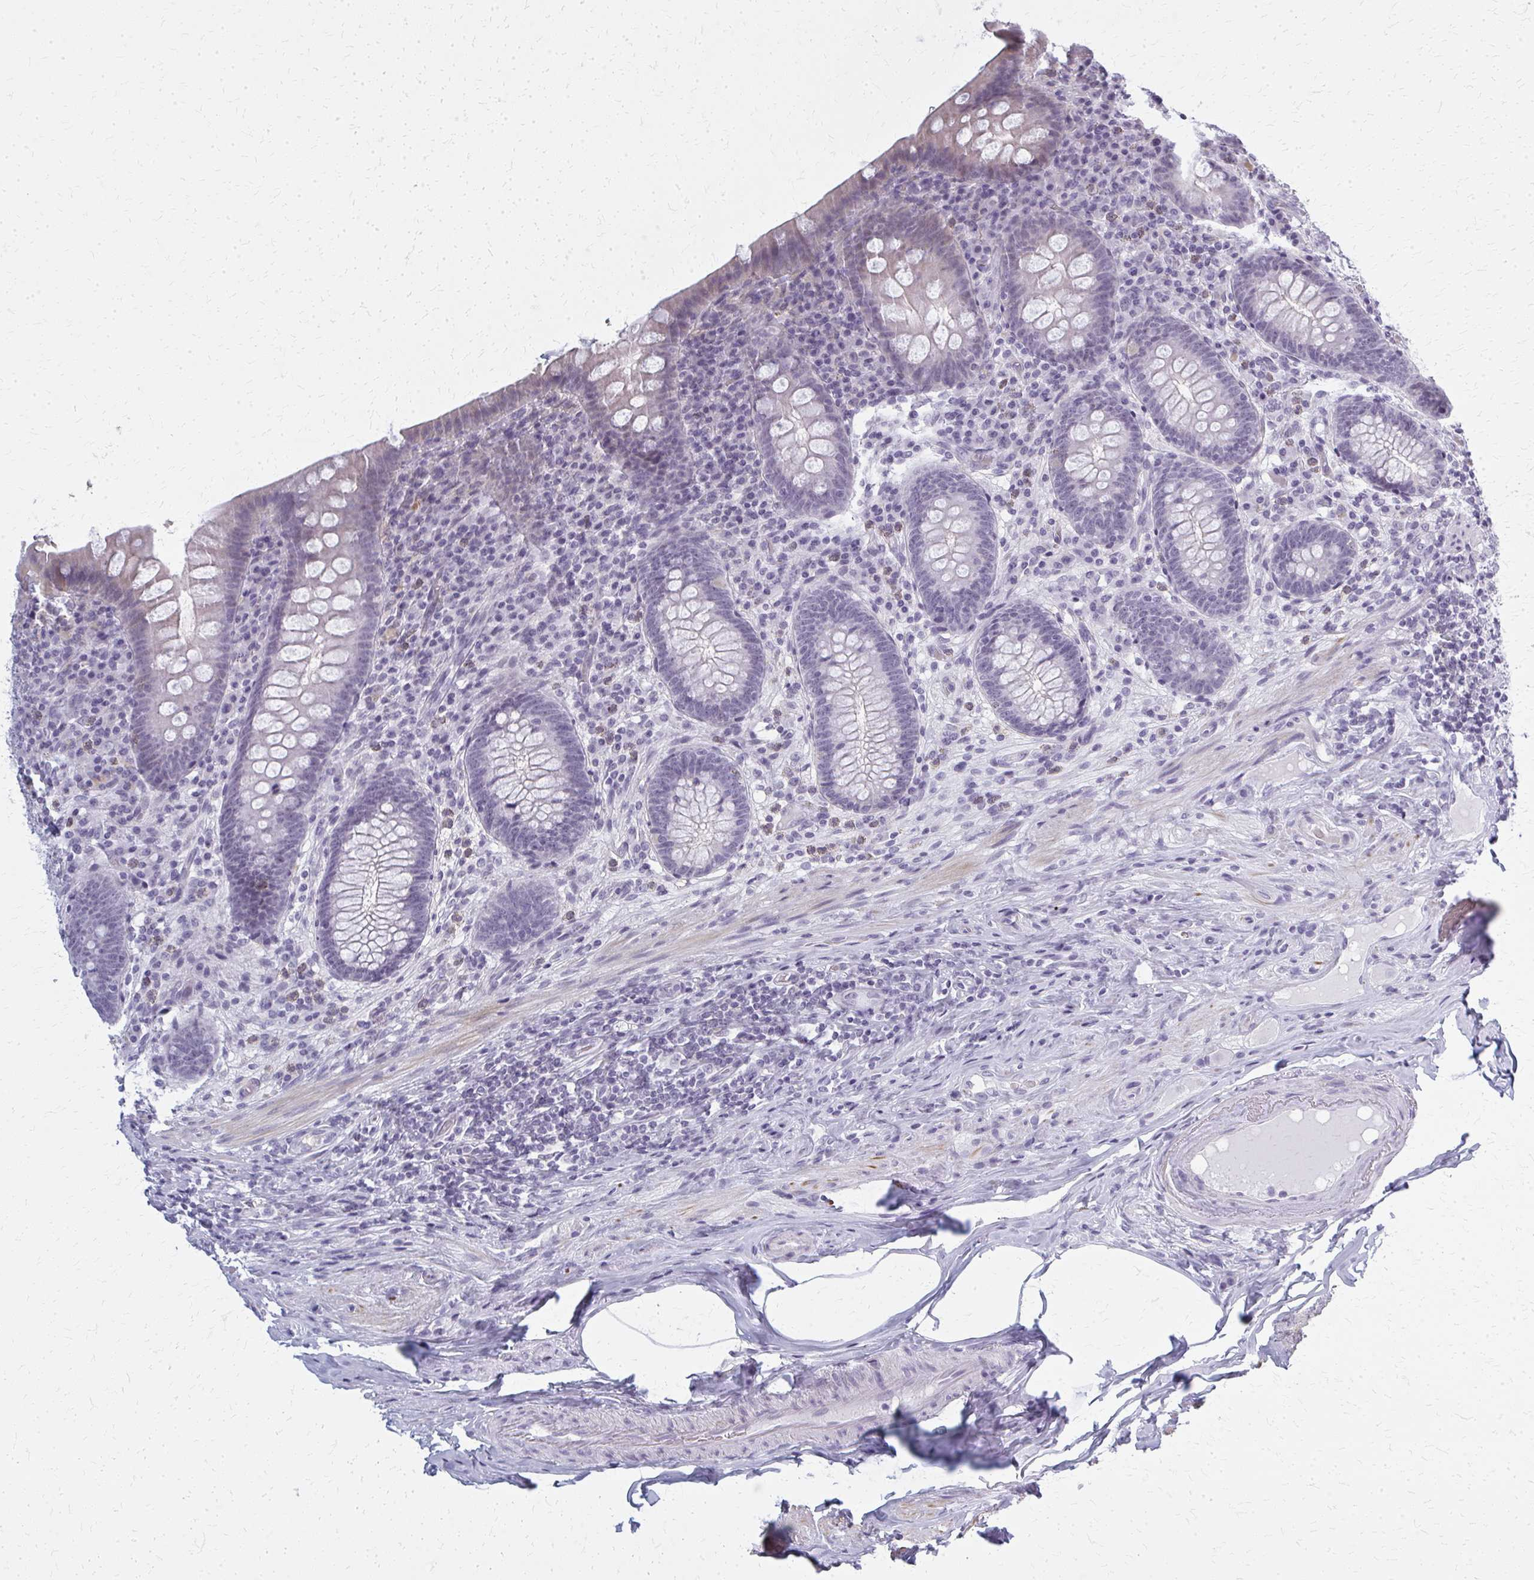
{"staining": {"intensity": "negative", "quantity": "none", "location": "none"}, "tissue": "appendix", "cell_type": "Glandular cells", "image_type": "normal", "snomed": [{"axis": "morphology", "description": "Normal tissue, NOS"}, {"axis": "topography", "description": "Appendix"}], "caption": "DAB (3,3'-diaminobenzidine) immunohistochemical staining of normal human appendix displays no significant expression in glandular cells.", "gene": "CASQ2", "patient": {"sex": "male", "age": 71}}